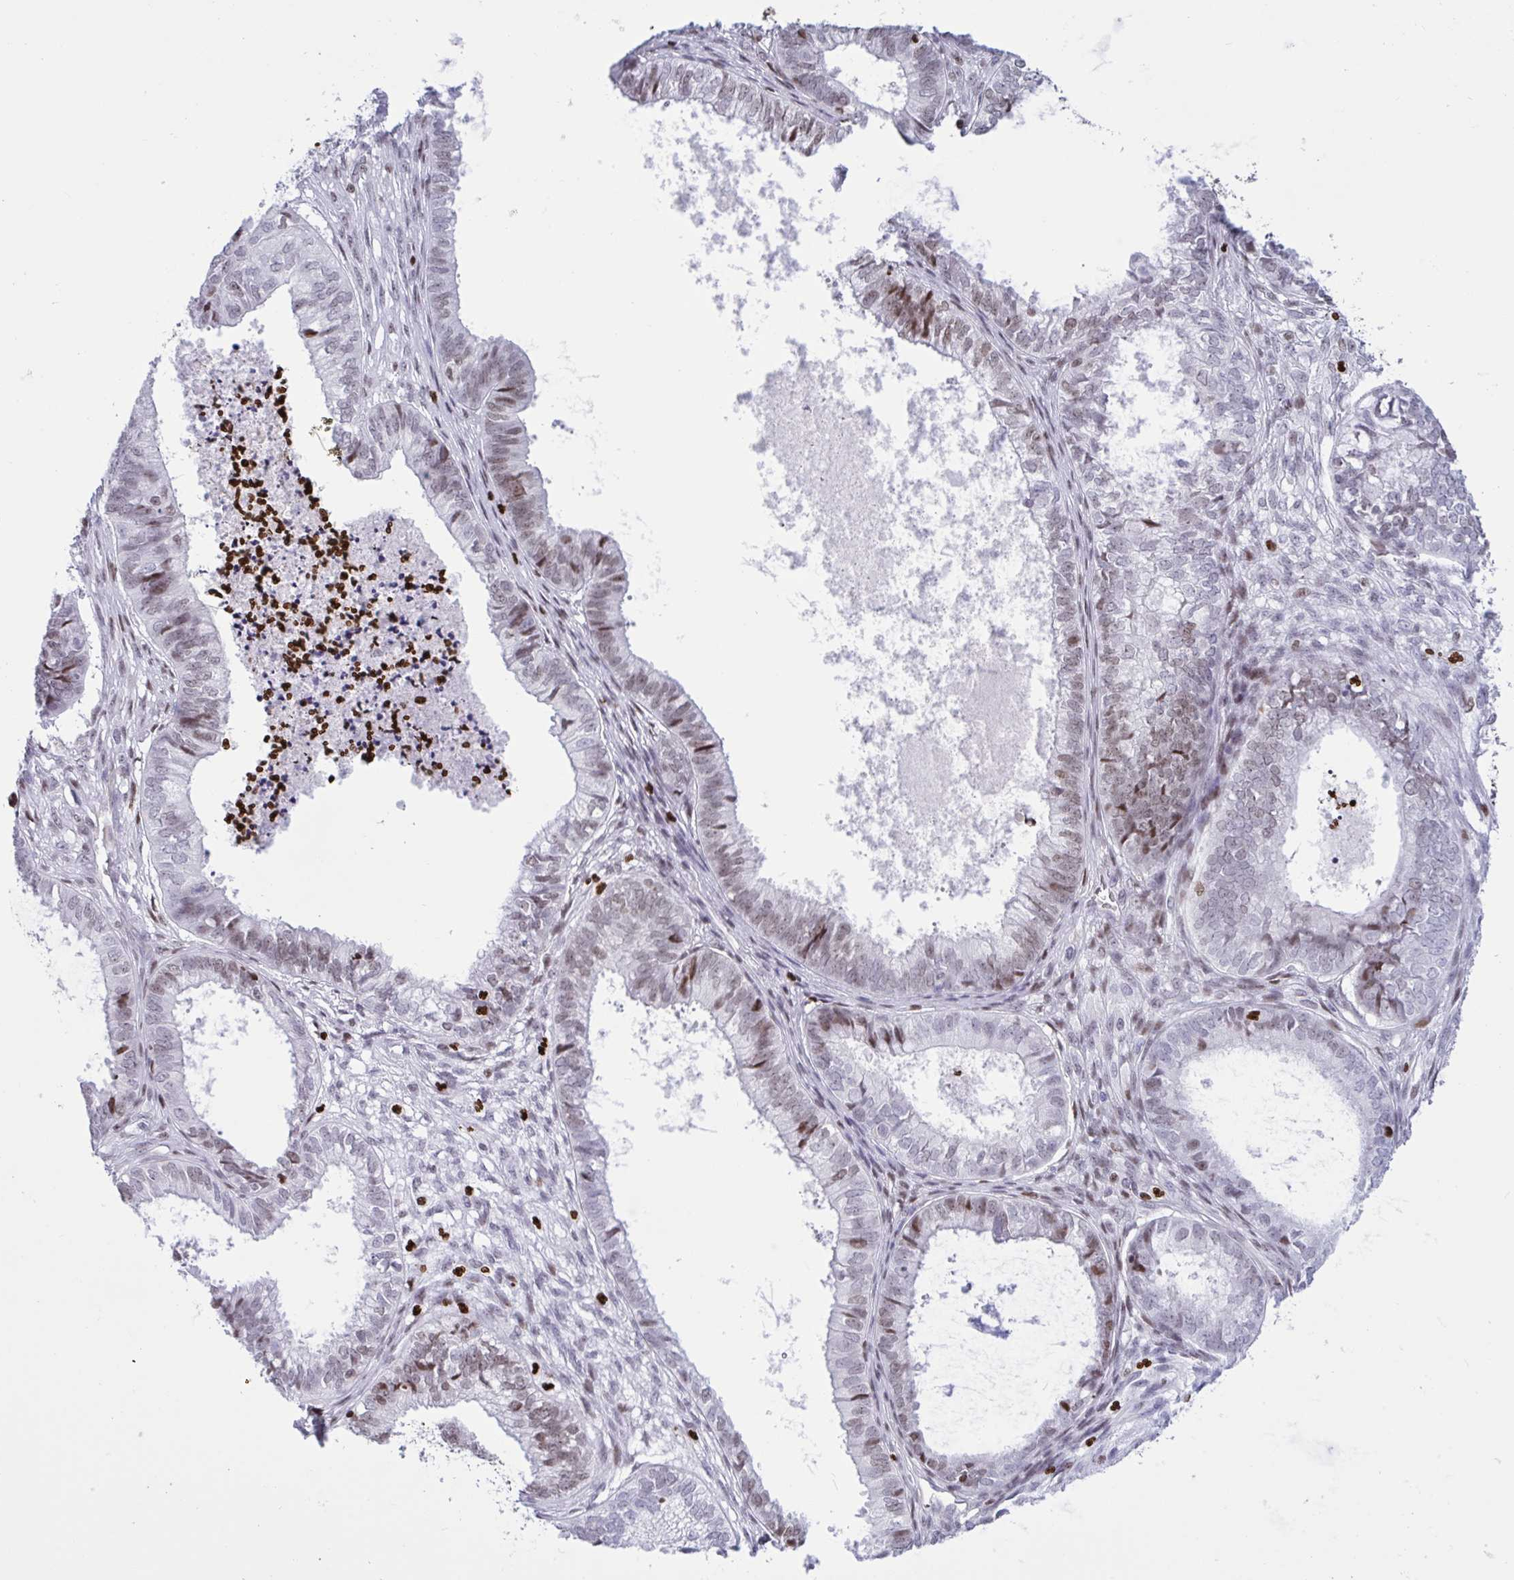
{"staining": {"intensity": "weak", "quantity": "25%-75%", "location": "nuclear"}, "tissue": "ovarian cancer", "cell_type": "Tumor cells", "image_type": "cancer", "snomed": [{"axis": "morphology", "description": "Carcinoma, endometroid"}, {"axis": "topography", "description": "Ovary"}], "caption": "A brown stain highlights weak nuclear expression of a protein in human ovarian endometroid carcinoma tumor cells.", "gene": "HMGB2", "patient": {"sex": "female", "age": 64}}